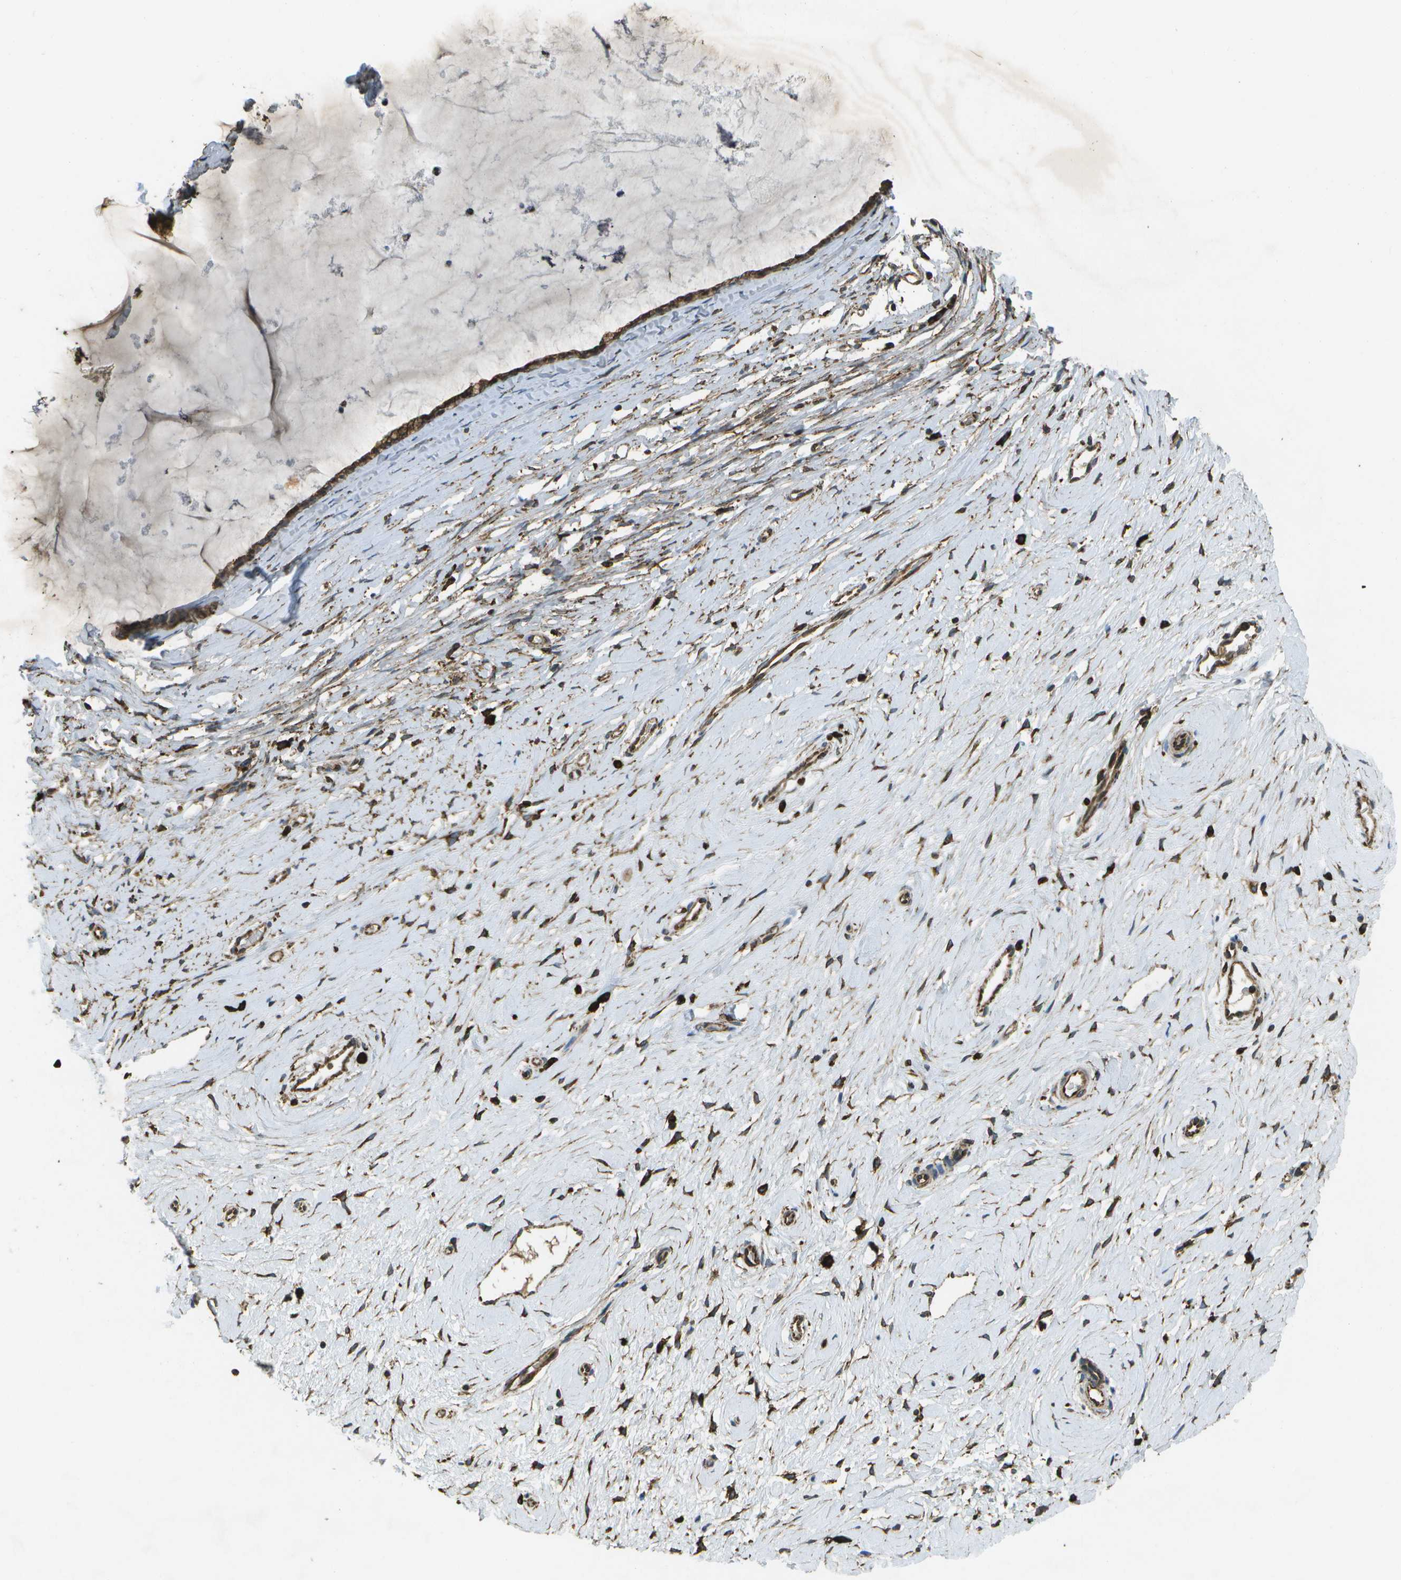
{"staining": {"intensity": "moderate", "quantity": "25%-75%", "location": "cytoplasmic/membranous"}, "tissue": "cervix", "cell_type": "Glandular cells", "image_type": "normal", "snomed": [{"axis": "morphology", "description": "Normal tissue, NOS"}, {"axis": "topography", "description": "Cervix"}], "caption": "A photomicrograph of human cervix stained for a protein demonstrates moderate cytoplasmic/membranous brown staining in glandular cells.", "gene": "PDIA4", "patient": {"sex": "female", "age": 39}}